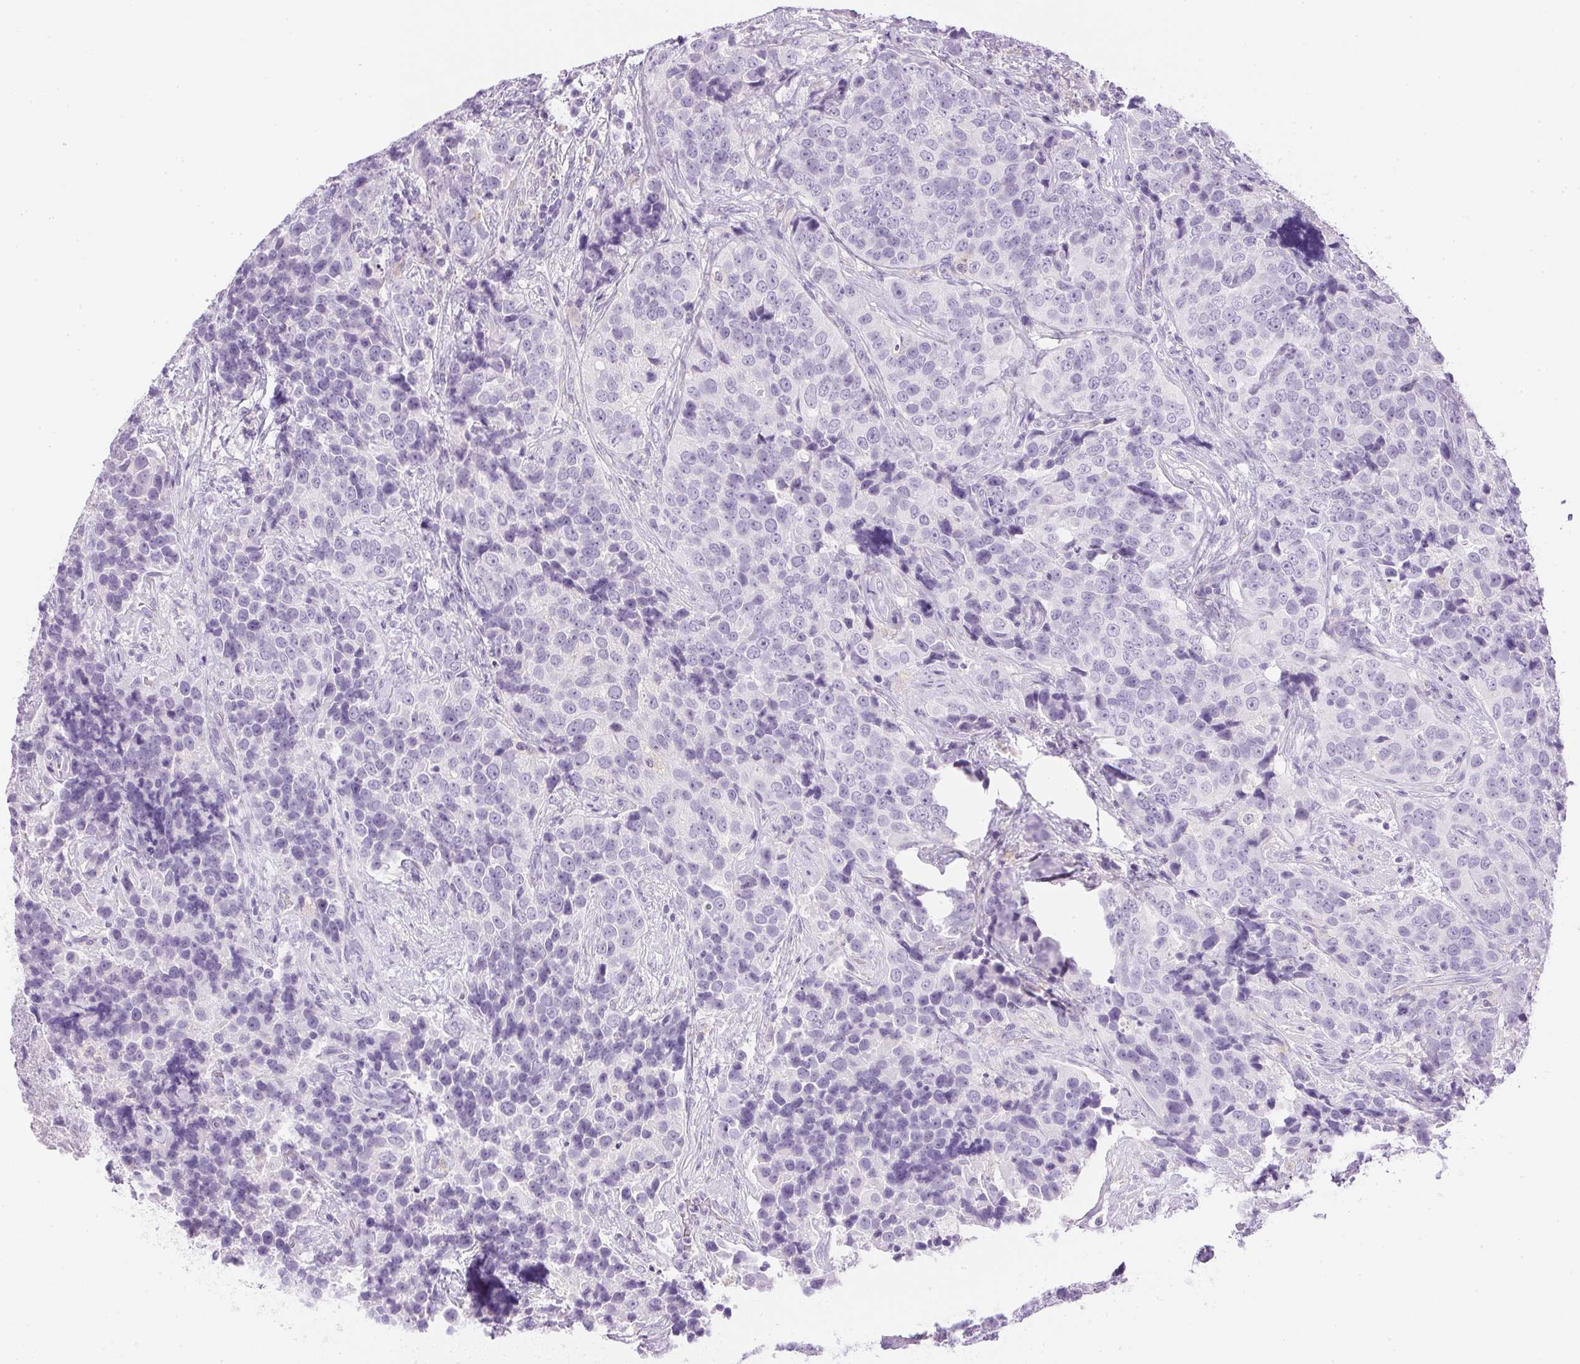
{"staining": {"intensity": "negative", "quantity": "none", "location": "none"}, "tissue": "urothelial cancer", "cell_type": "Tumor cells", "image_type": "cancer", "snomed": [{"axis": "morphology", "description": "Urothelial carcinoma, NOS"}, {"axis": "topography", "description": "Urinary bladder"}], "caption": "DAB immunohistochemical staining of human transitional cell carcinoma shows no significant expression in tumor cells.", "gene": "ATP6V1G3", "patient": {"sex": "male", "age": 52}}